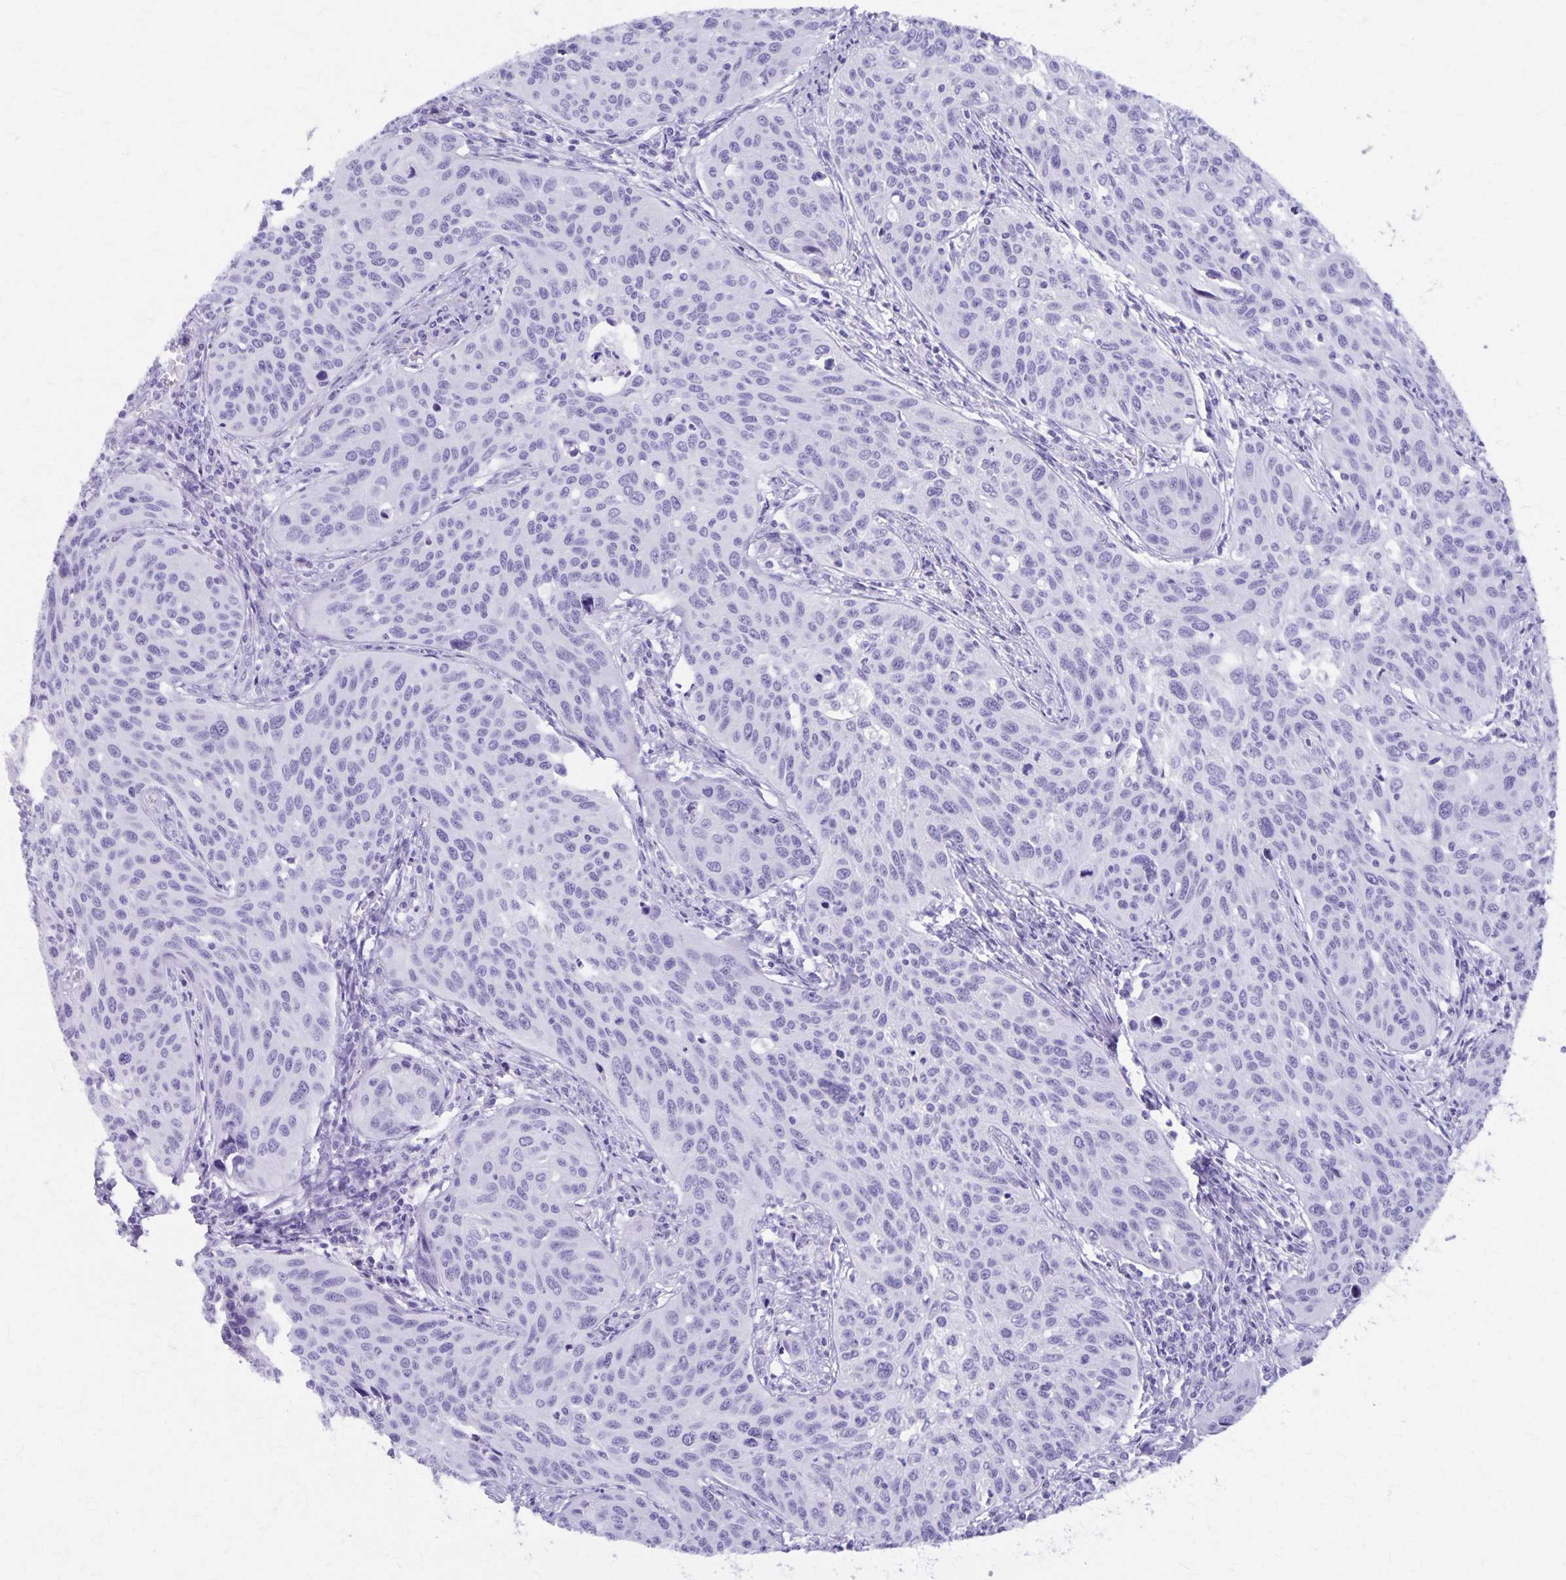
{"staining": {"intensity": "negative", "quantity": "none", "location": "none"}, "tissue": "cervical cancer", "cell_type": "Tumor cells", "image_type": "cancer", "snomed": [{"axis": "morphology", "description": "Squamous cell carcinoma, NOS"}, {"axis": "topography", "description": "Cervix"}], "caption": "Protein analysis of squamous cell carcinoma (cervical) displays no significant positivity in tumor cells.", "gene": "DEFA5", "patient": {"sex": "female", "age": 31}}